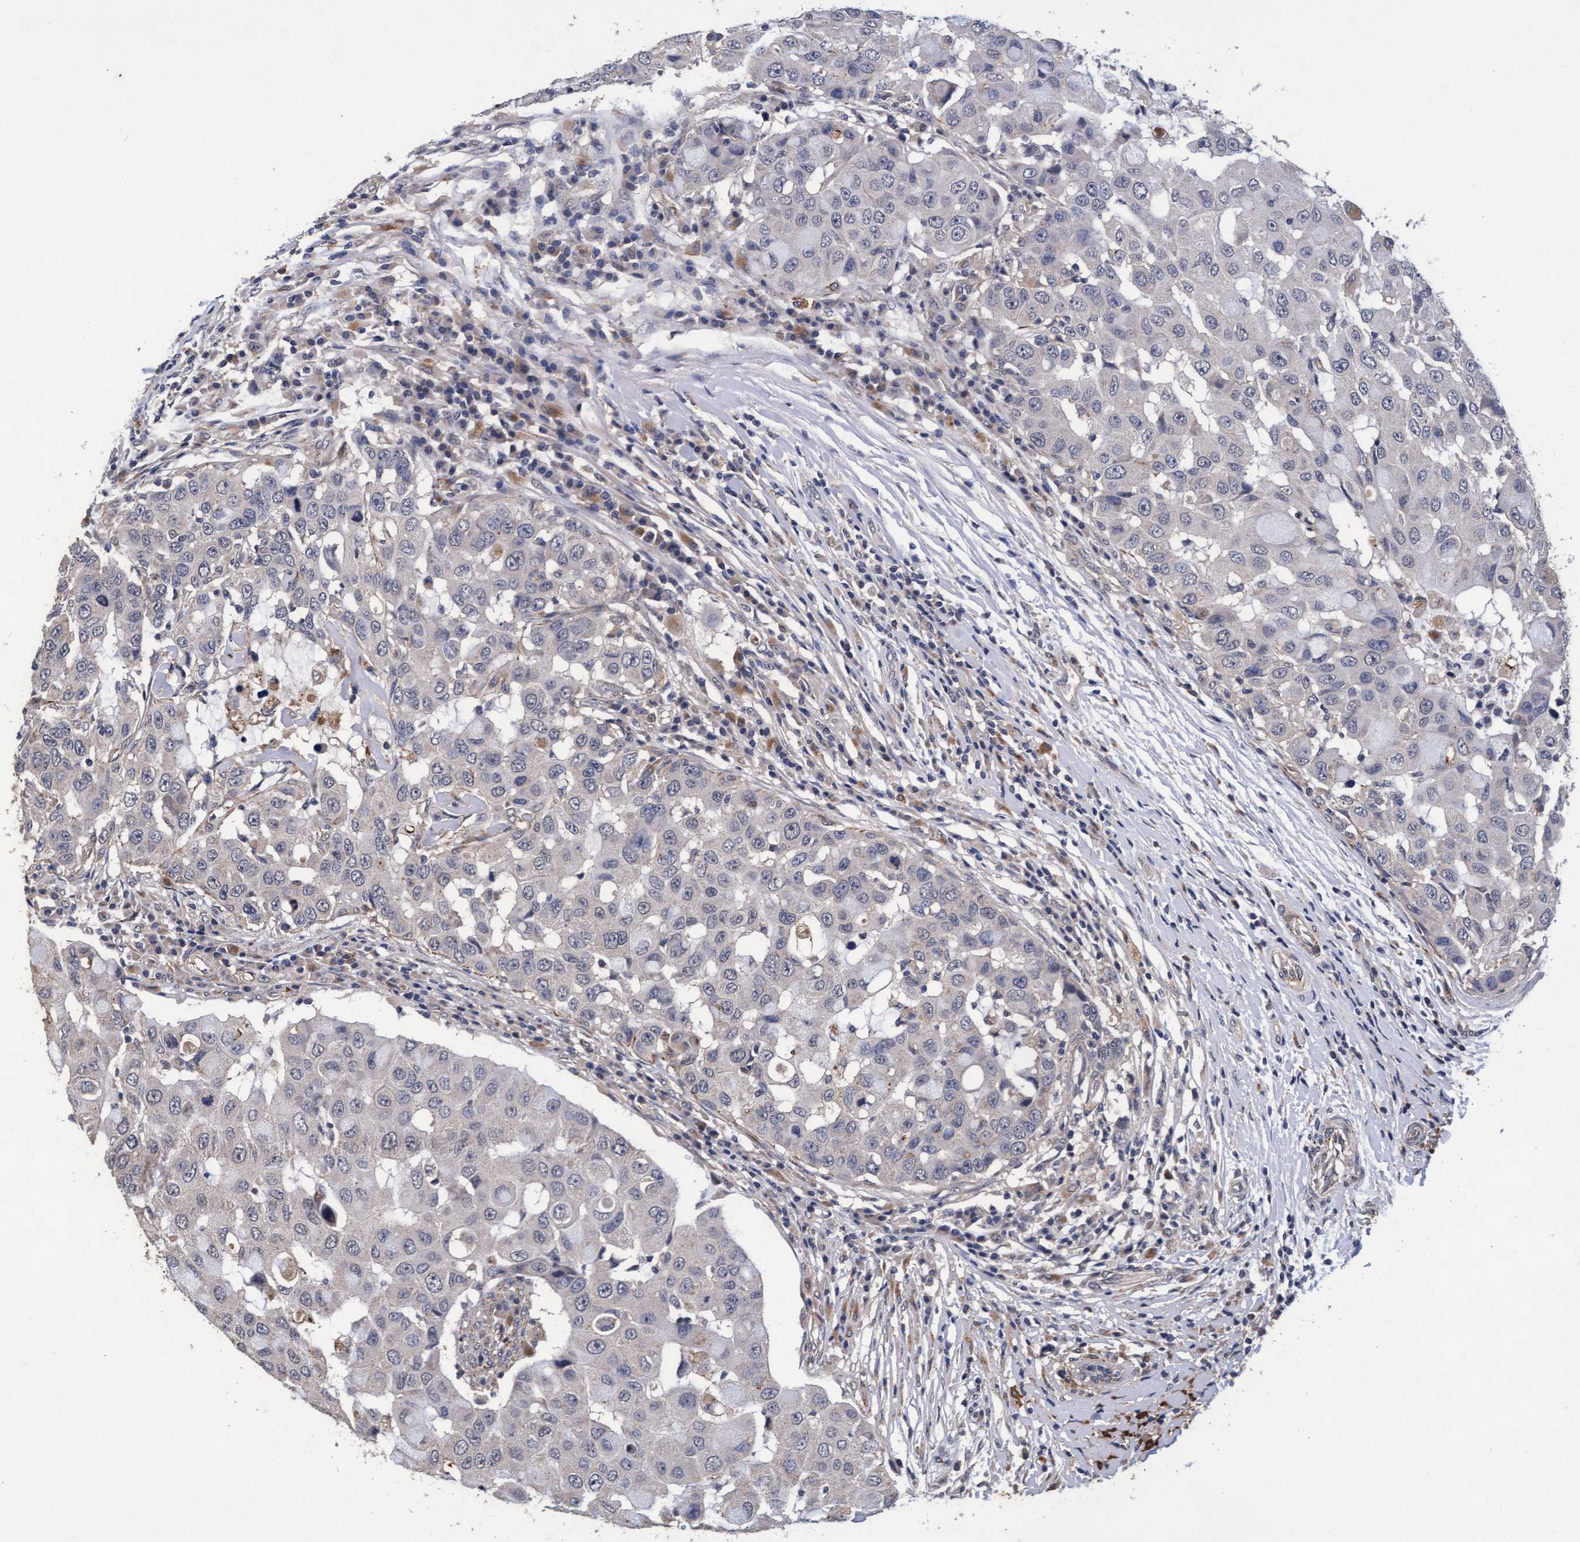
{"staining": {"intensity": "negative", "quantity": "none", "location": "none"}, "tissue": "breast cancer", "cell_type": "Tumor cells", "image_type": "cancer", "snomed": [{"axis": "morphology", "description": "Duct carcinoma"}, {"axis": "topography", "description": "Breast"}], "caption": "Tumor cells are negative for protein expression in human breast infiltrating ductal carcinoma.", "gene": "CPQ", "patient": {"sex": "female", "age": 27}}